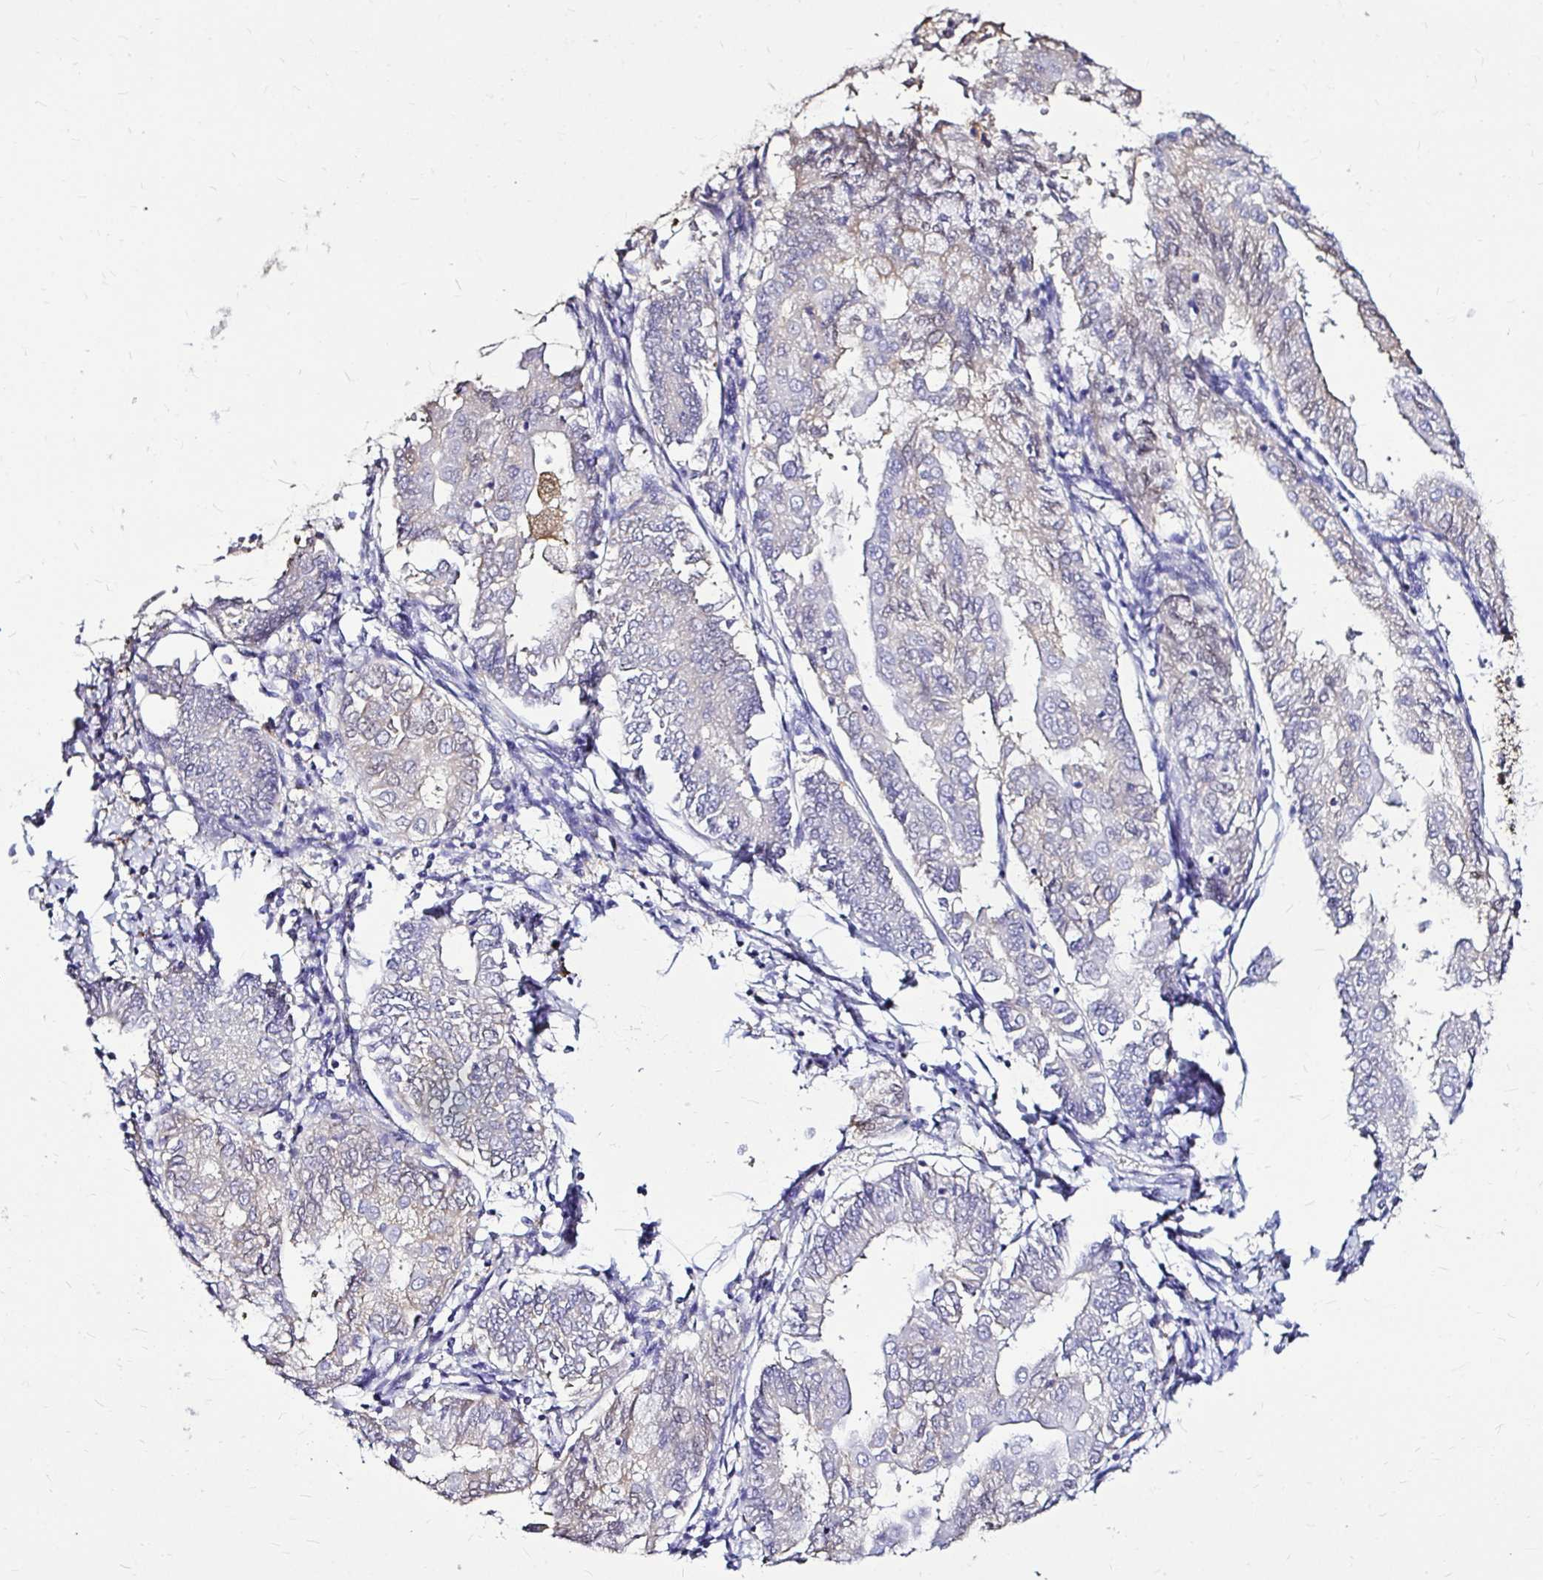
{"staining": {"intensity": "negative", "quantity": "none", "location": "none"}, "tissue": "endometrial cancer", "cell_type": "Tumor cells", "image_type": "cancer", "snomed": [{"axis": "morphology", "description": "Adenocarcinoma, NOS"}, {"axis": "topography", "description": "Endometrium"}], "caption": "Endometrial cancer (adenocarcinoma) was stained to show a protein in brown. There is no significant positivity in tumor cells.", "gene": "IDH1", "patient": {"sex": "female", "age": 68}}